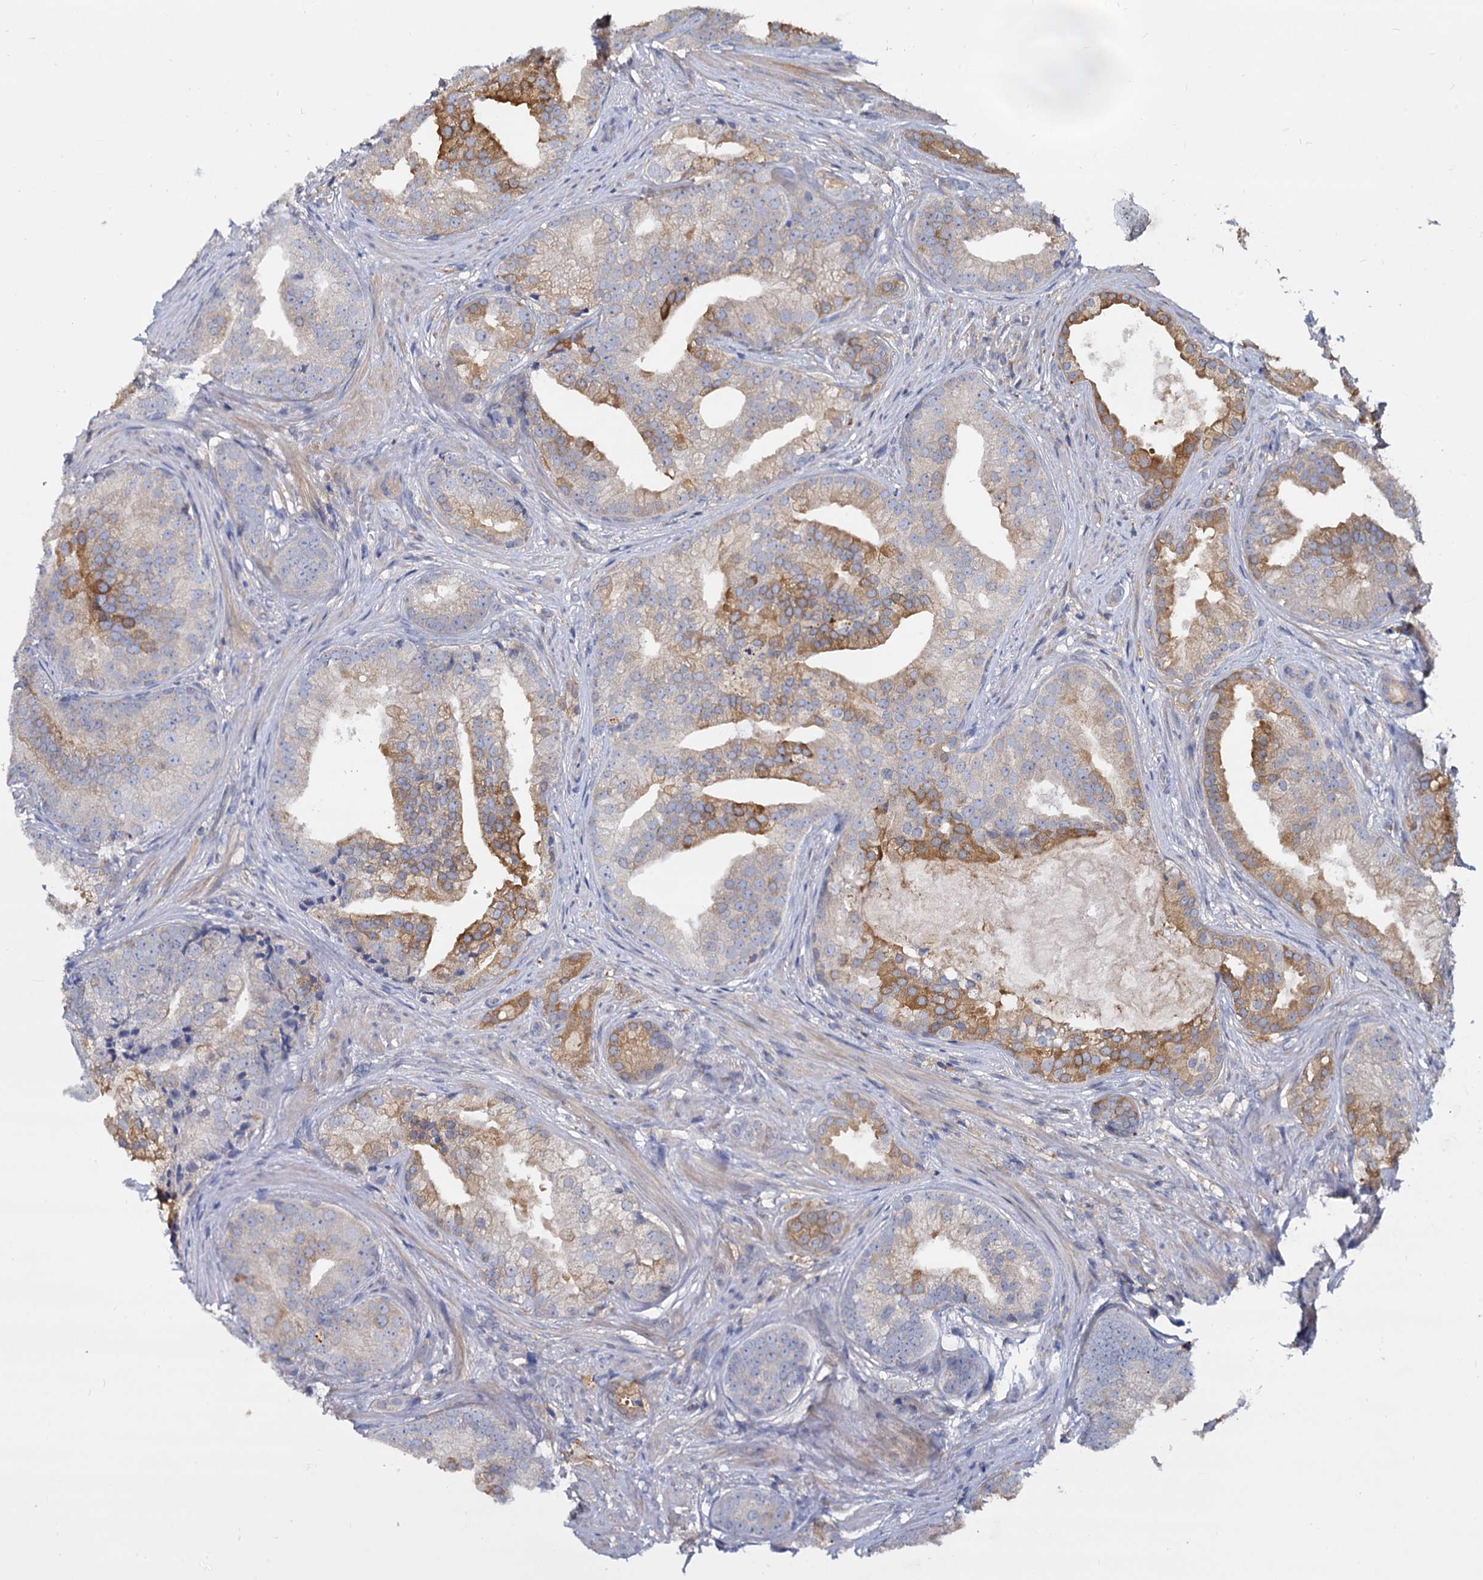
{"staining": {"intensity": "moderate", "quantity": "25%-75%", "location": "cytoplasmic/membranous"}, "tissue": "prostate cancer", "cell_type": "Tumor cells", "image_type": "cancer", "snomed": [{"axis": "morphology", "description": "Adenocarcinoma, Low grade"}, {"axis": "topography", "description": "Prostate"}], "caption": "Immunohistochemical staining of prostate cancer reveals medium levels of moderate cytoplasmic/membranous protein expression in about 25%-75% of tumor cells.", "gene": "ANKRD13A", "patient": {"sex": "male", "age": 71}}